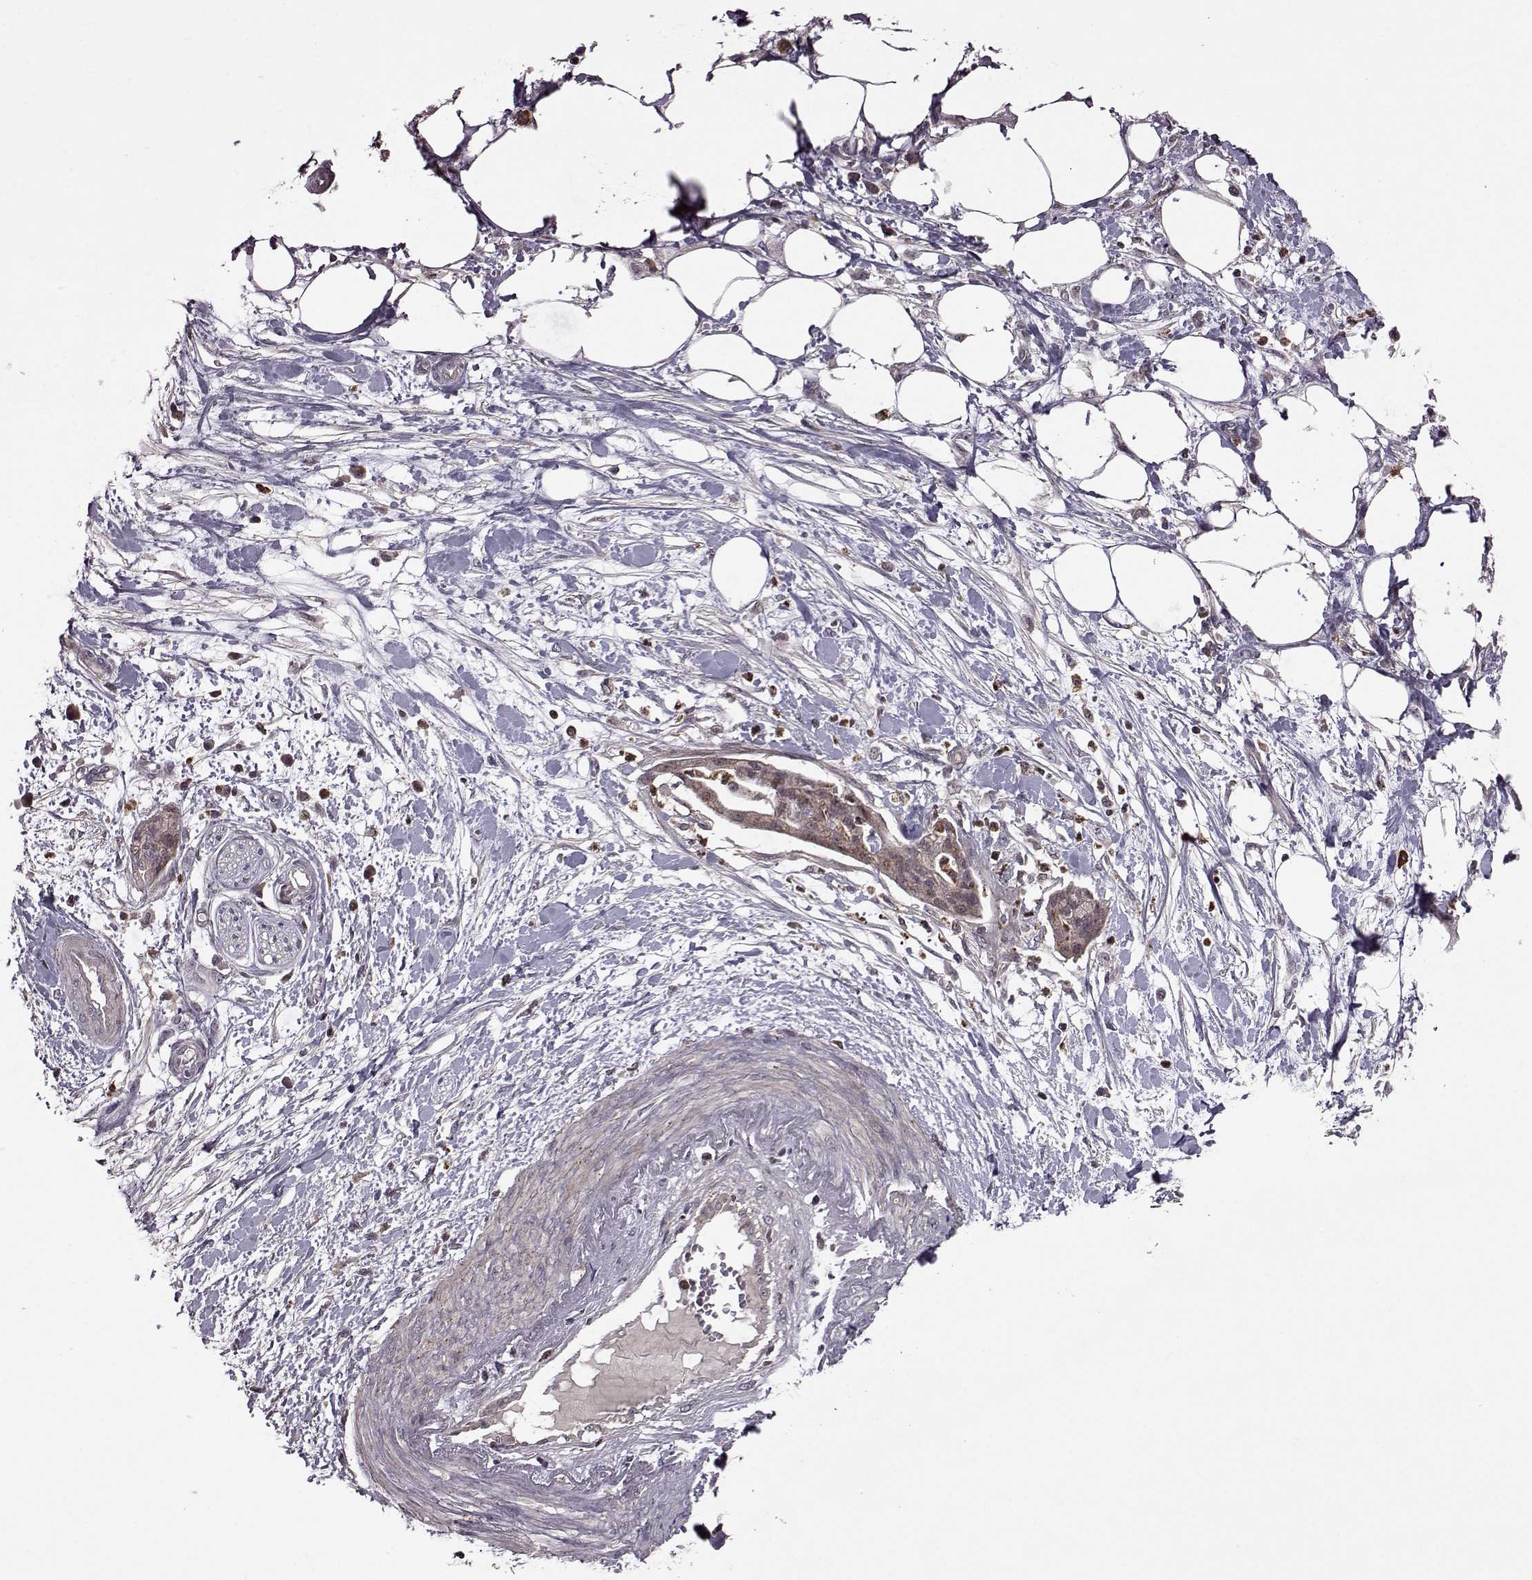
{"staining": {"intensity": "weak", "quantity": ">75%", "location": "cytoplasmic/membranous"}, "tissue": "pancreatic cancer", "cell_type": "Tumor cells", "image_type": "cancer", "snomed": [{"axis": "morphology", "description": "Normal tissue, NOS"}, {"axis": "morphology", "description": "Adenocarcinoma, NOS"}, {"axis": "topography", "description": "Lymph node"}, {"axis": "topography", "description": "Pancreas"}], "caption": "Protein expression analysis of pancreatic cancer demonstrates weak cytoplasmic/membranous positivity in approximately >75% of tumor cells.", "gene": "TRMU", "patient": {"sex": "female", "age": 58}}